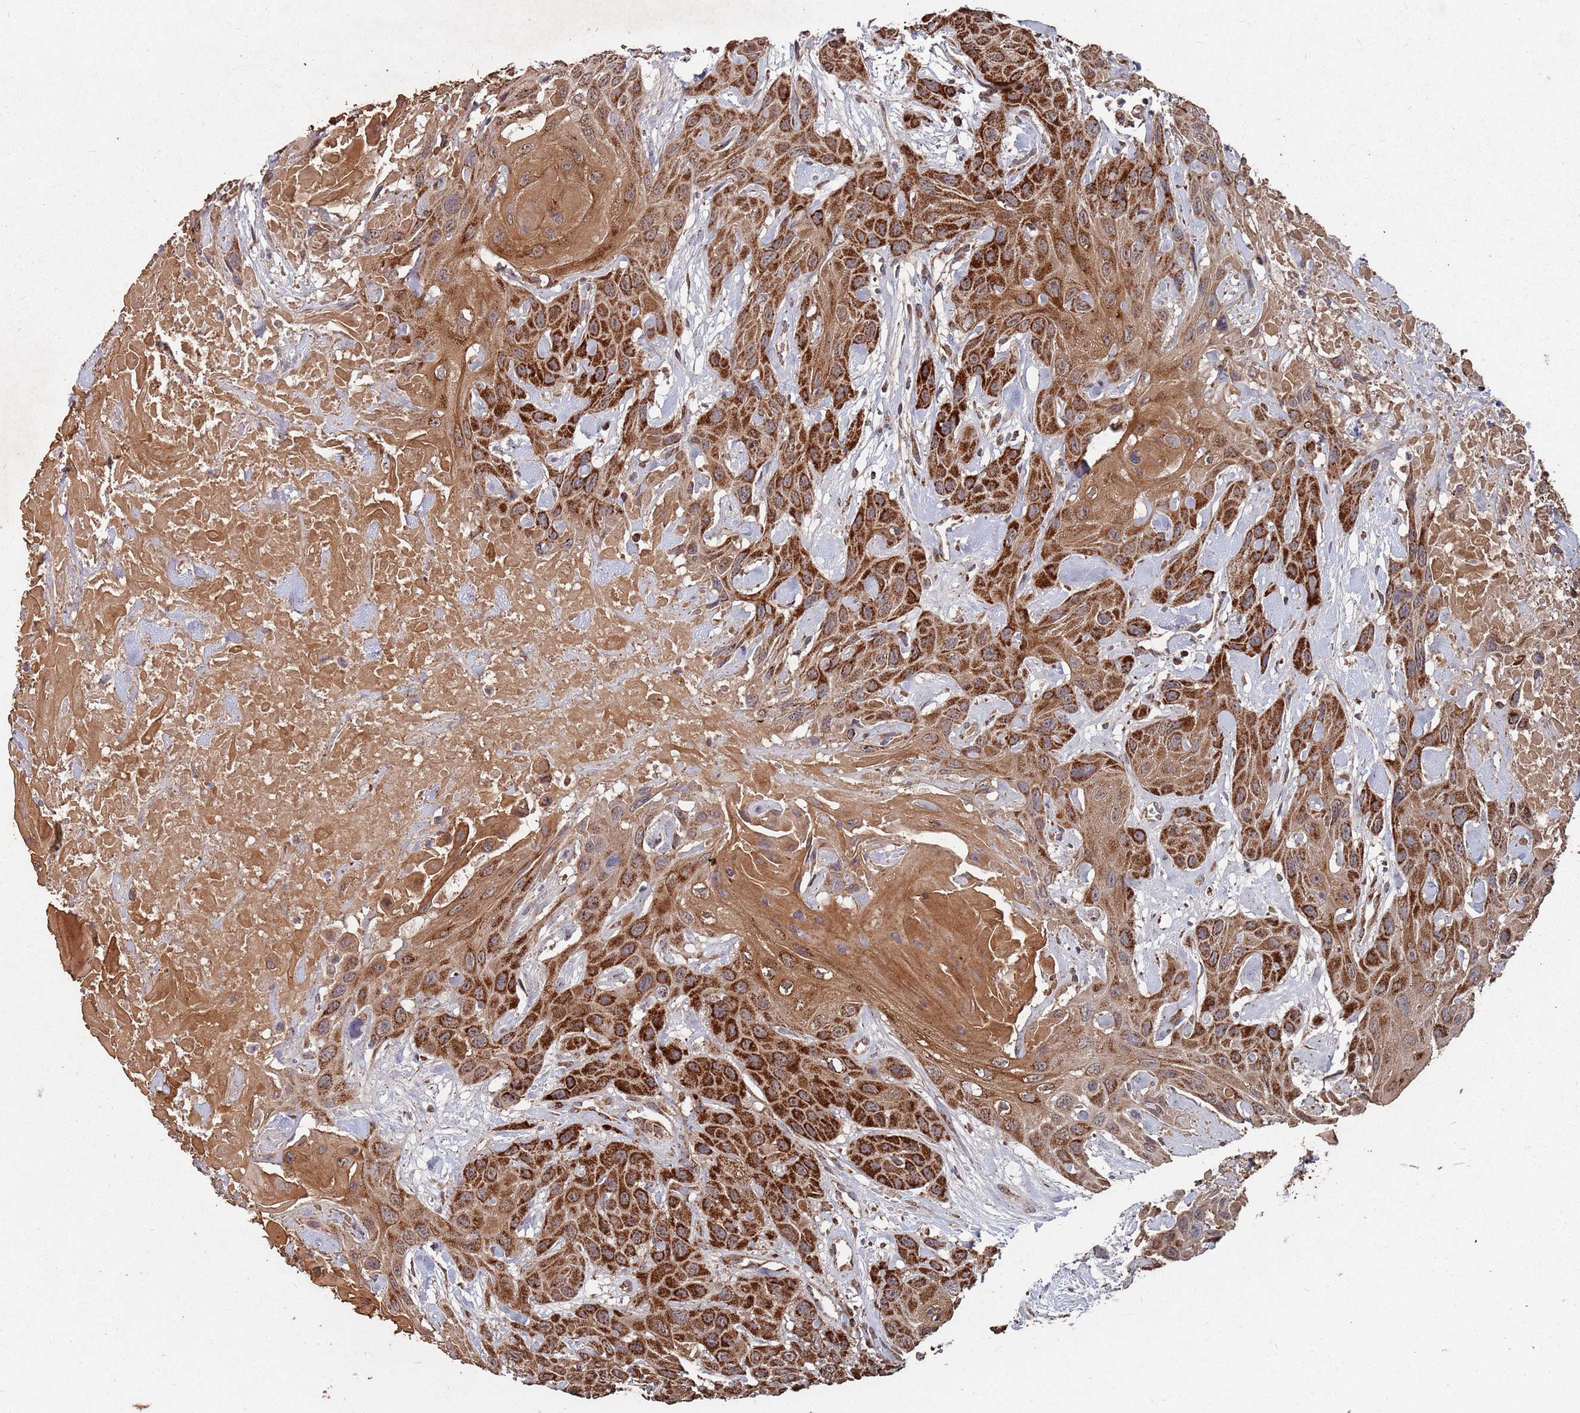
{"staining": {"intensity": "strong", "quantity": ">75%", "location": "cytoplasmic/membranous"}, "tissue": "head and neck cancer", "cell_type": "Tumor cells", "image_type": "cancer", "snomed": [{"axis": "morphology", "description": "Squamous cell carcinoma, NOS"}, {"axis": "topography", "description": "Head-Neck"}], "caption": "A high amount of strong cytoplasmic/membranous expression is present in about >75% of tumor cells in head and neck cancer tissue.", "gene": "PRORP", "patient": {"sex": "male", "age": 81}}